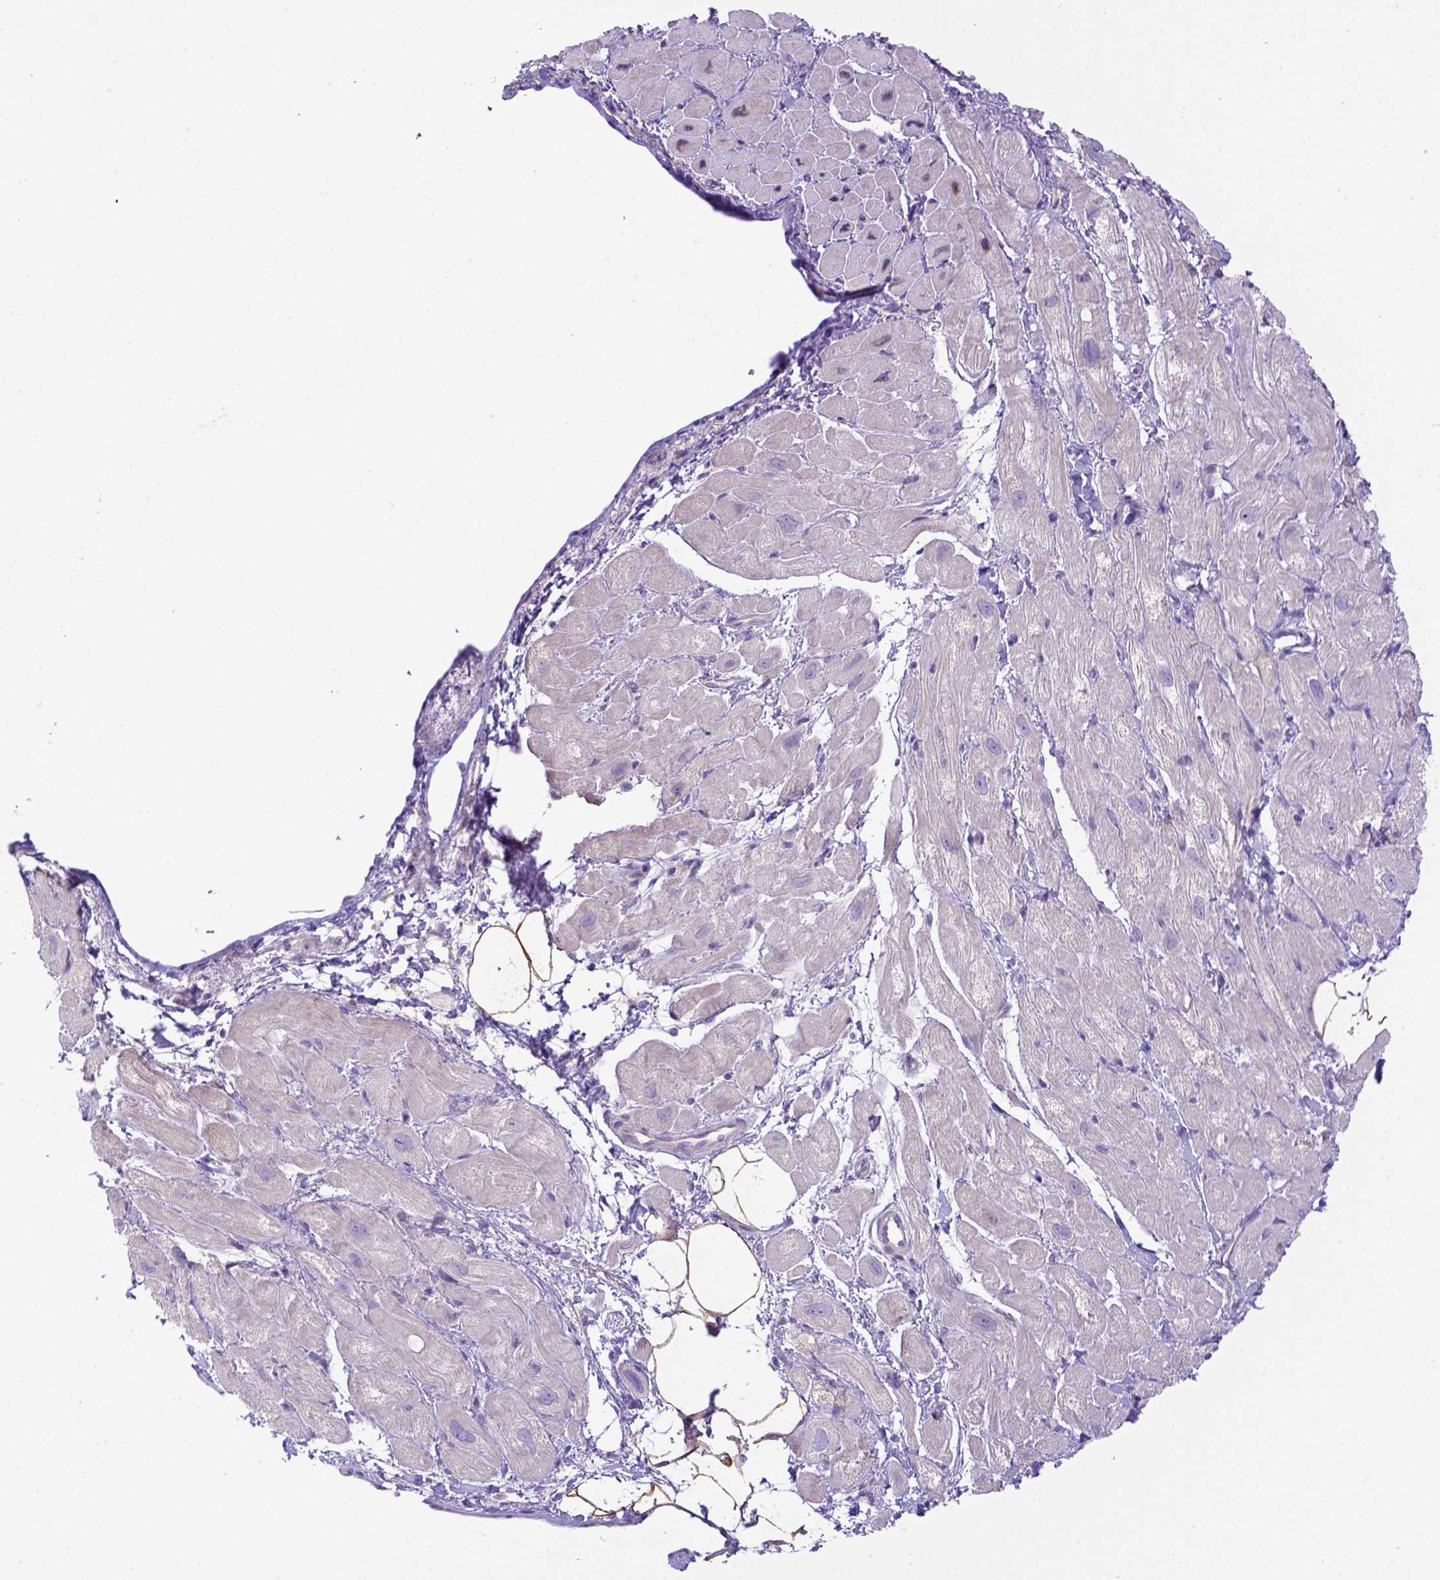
{"staining": {"intensity": "negative", "quantity": "none", "location": "none"}, "tissue": "heart muscle", "cell_type": "Cardiomyocytes", "image_type": "normal", "snomed": [{"axis": "morphology", "description": "Normal tissue, NOS"}, {"axis": "topography", "description": "Heart"}], "caption": "Cardiomyocytes show no significant staining in normal heart muscle. (DAB (3,3'-diaminobenzidine) immunohistochemistry, high magnification).", "gene": "CD40", "patient": {"sex": "female", "age": 69}}